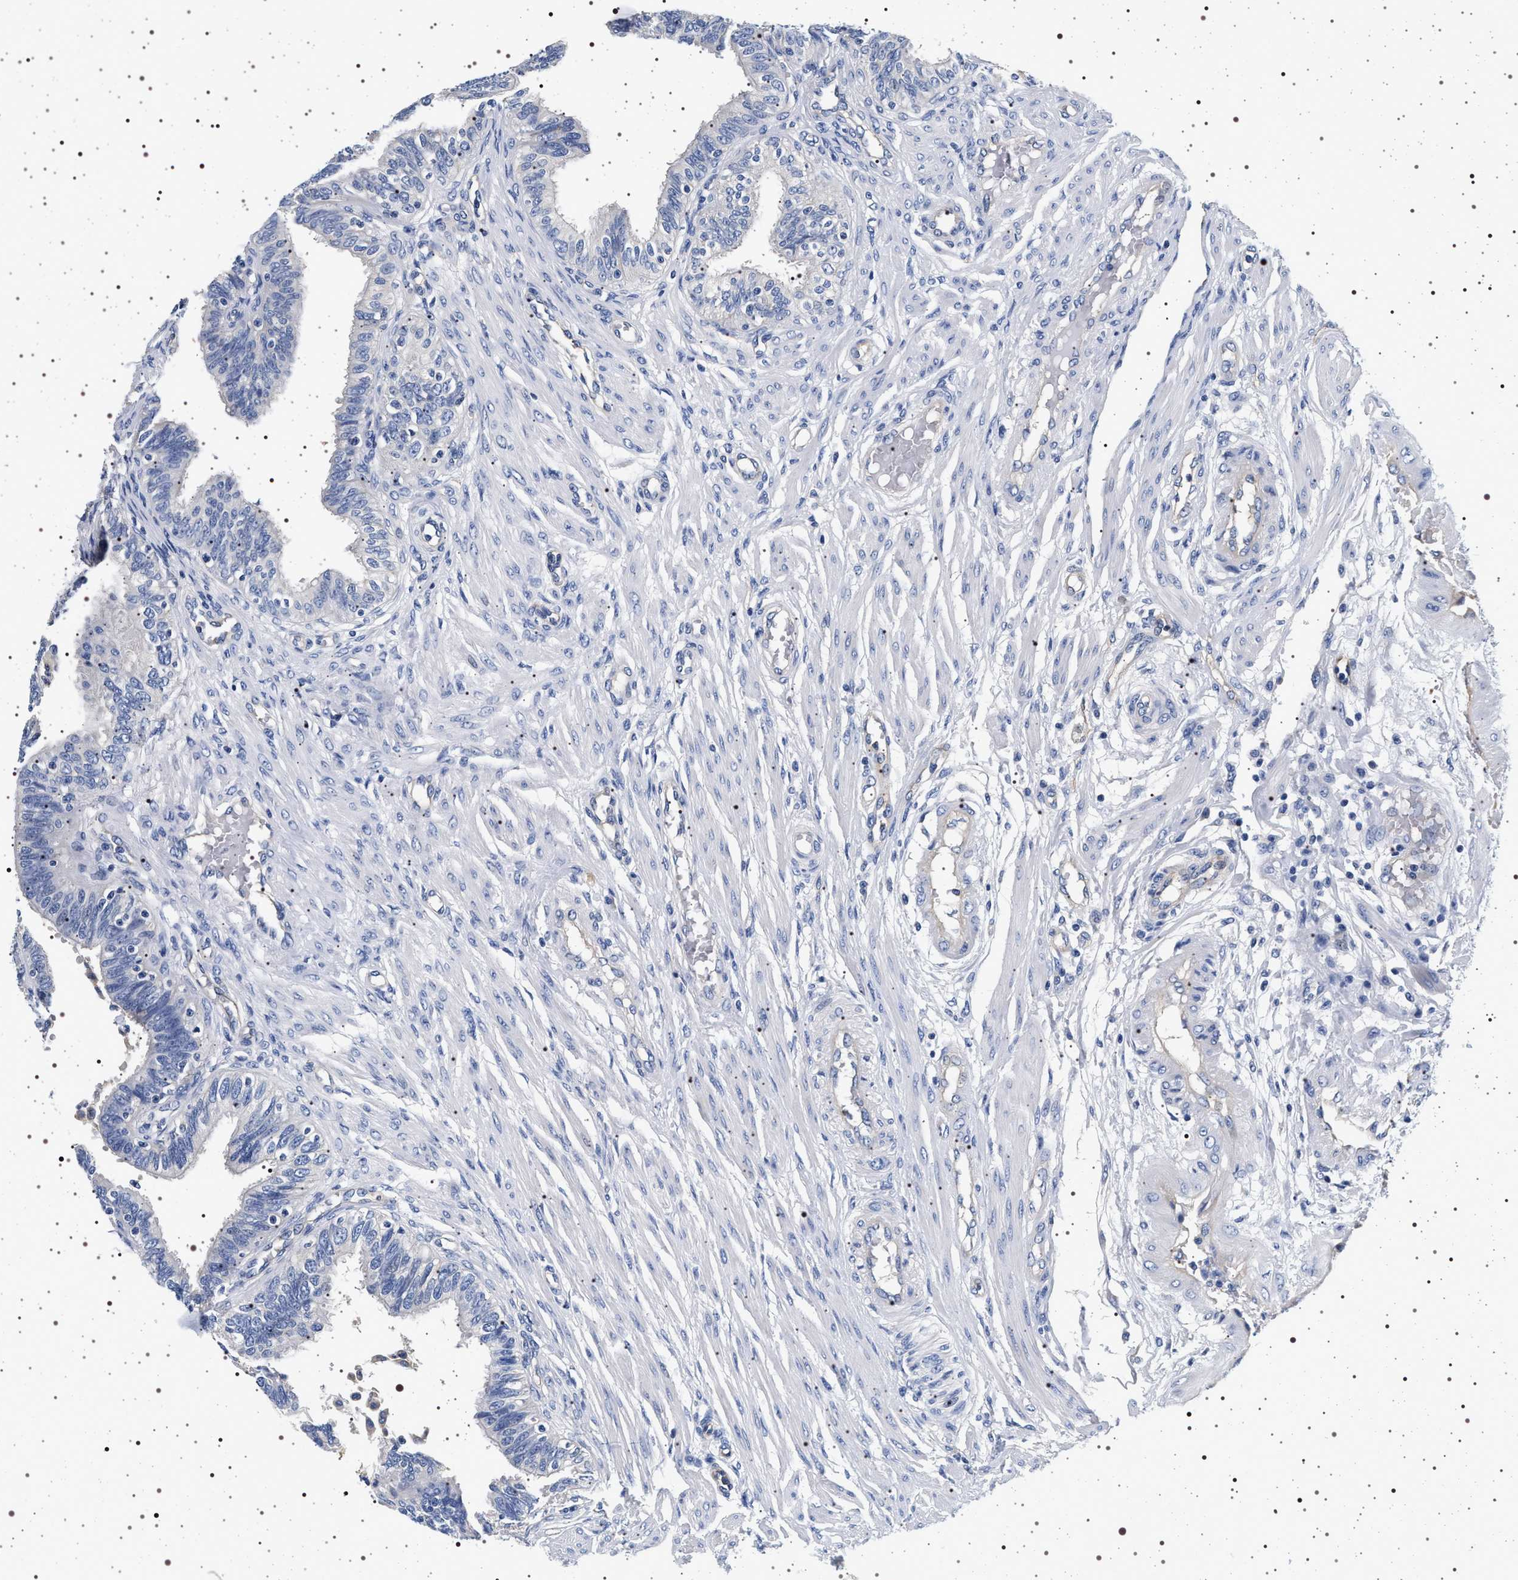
{"staining": {"intensity": "negative", "quantity": "none", "location": "none"}, "tissue": "fallopian tube", "cell_type": "Glandular cells", "image_type": "normal", "snomed": [{"axis": "morphology", "description": "Normal tissue, NOS"}, {"axis": "topography", "description": "Fallopian tube"}, {"axis": "topography", "description": "Placenta"}], "caption": "DAB (3,3'-diaminobenzidine) immunohistochemical staining of unremarkable fallopian tube displays no significant expression in glandular cells.", "gene": "HSD17B1", "patient": {"sex": "female", "age": 34}}